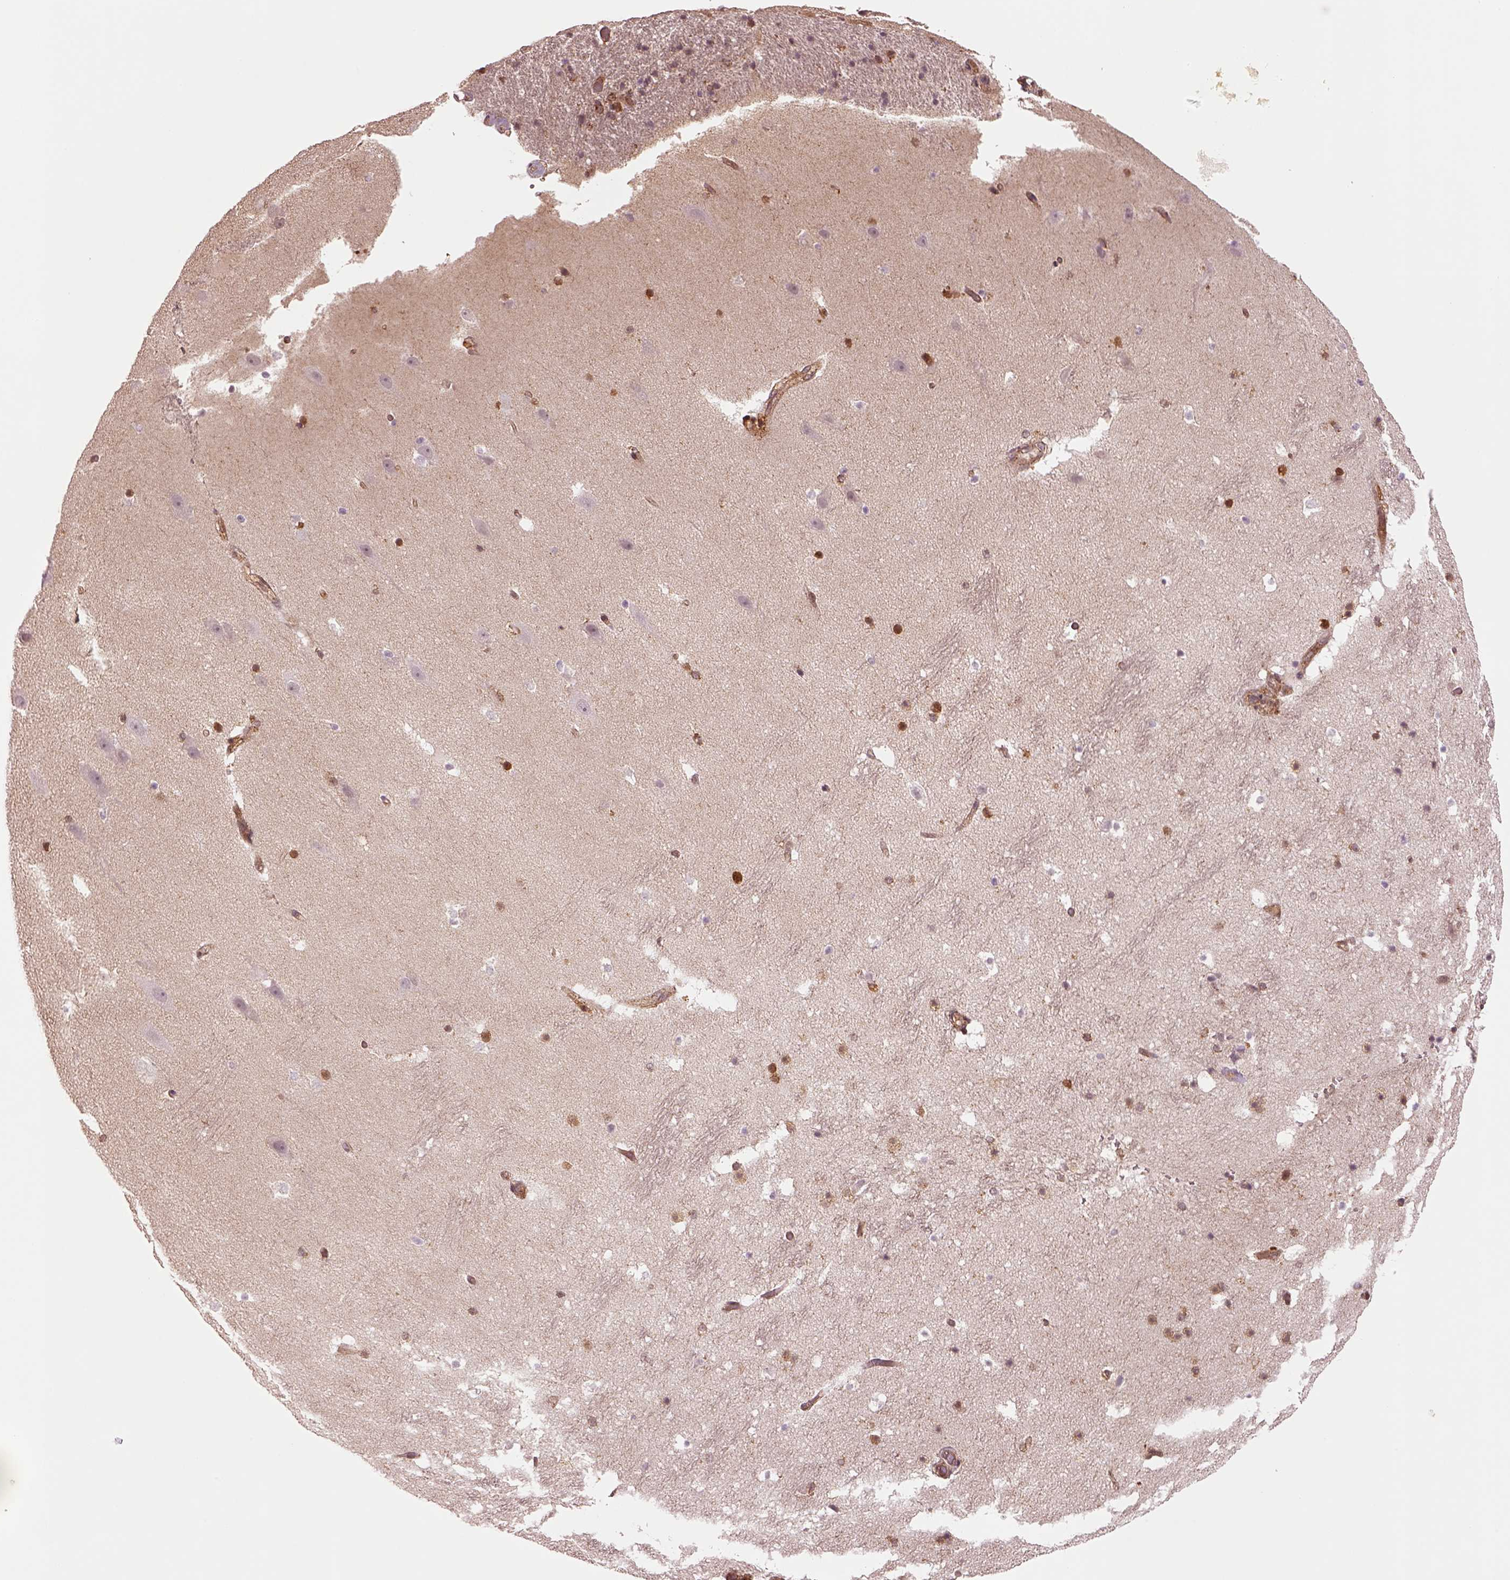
{"staining": {"intensity": "strong", "quantity": "<25%", "location": "nuclear"}, "tissue": "hippocampus", "cell_type": "Glial cells", "image_type": "normal", "snomed": [{"axis": "morphology", "description": "Normal tissue, NOS"}, {"axis": "topography", "description": "Hippocampus"}], "caption": "Immunohistochemistry (IHC) (DAB (3,3'-diaminobenzidine)) staining of normal hippocampus shows strong nuclear protein expression in about <25% of glial cells. The protein is stained brown, and the nuclei are stained in blue (DAB IHC with brightfield microscopy, high magnification).", "gene": "WASHC2A", "patient": {"sex": "male", "age": 26}}